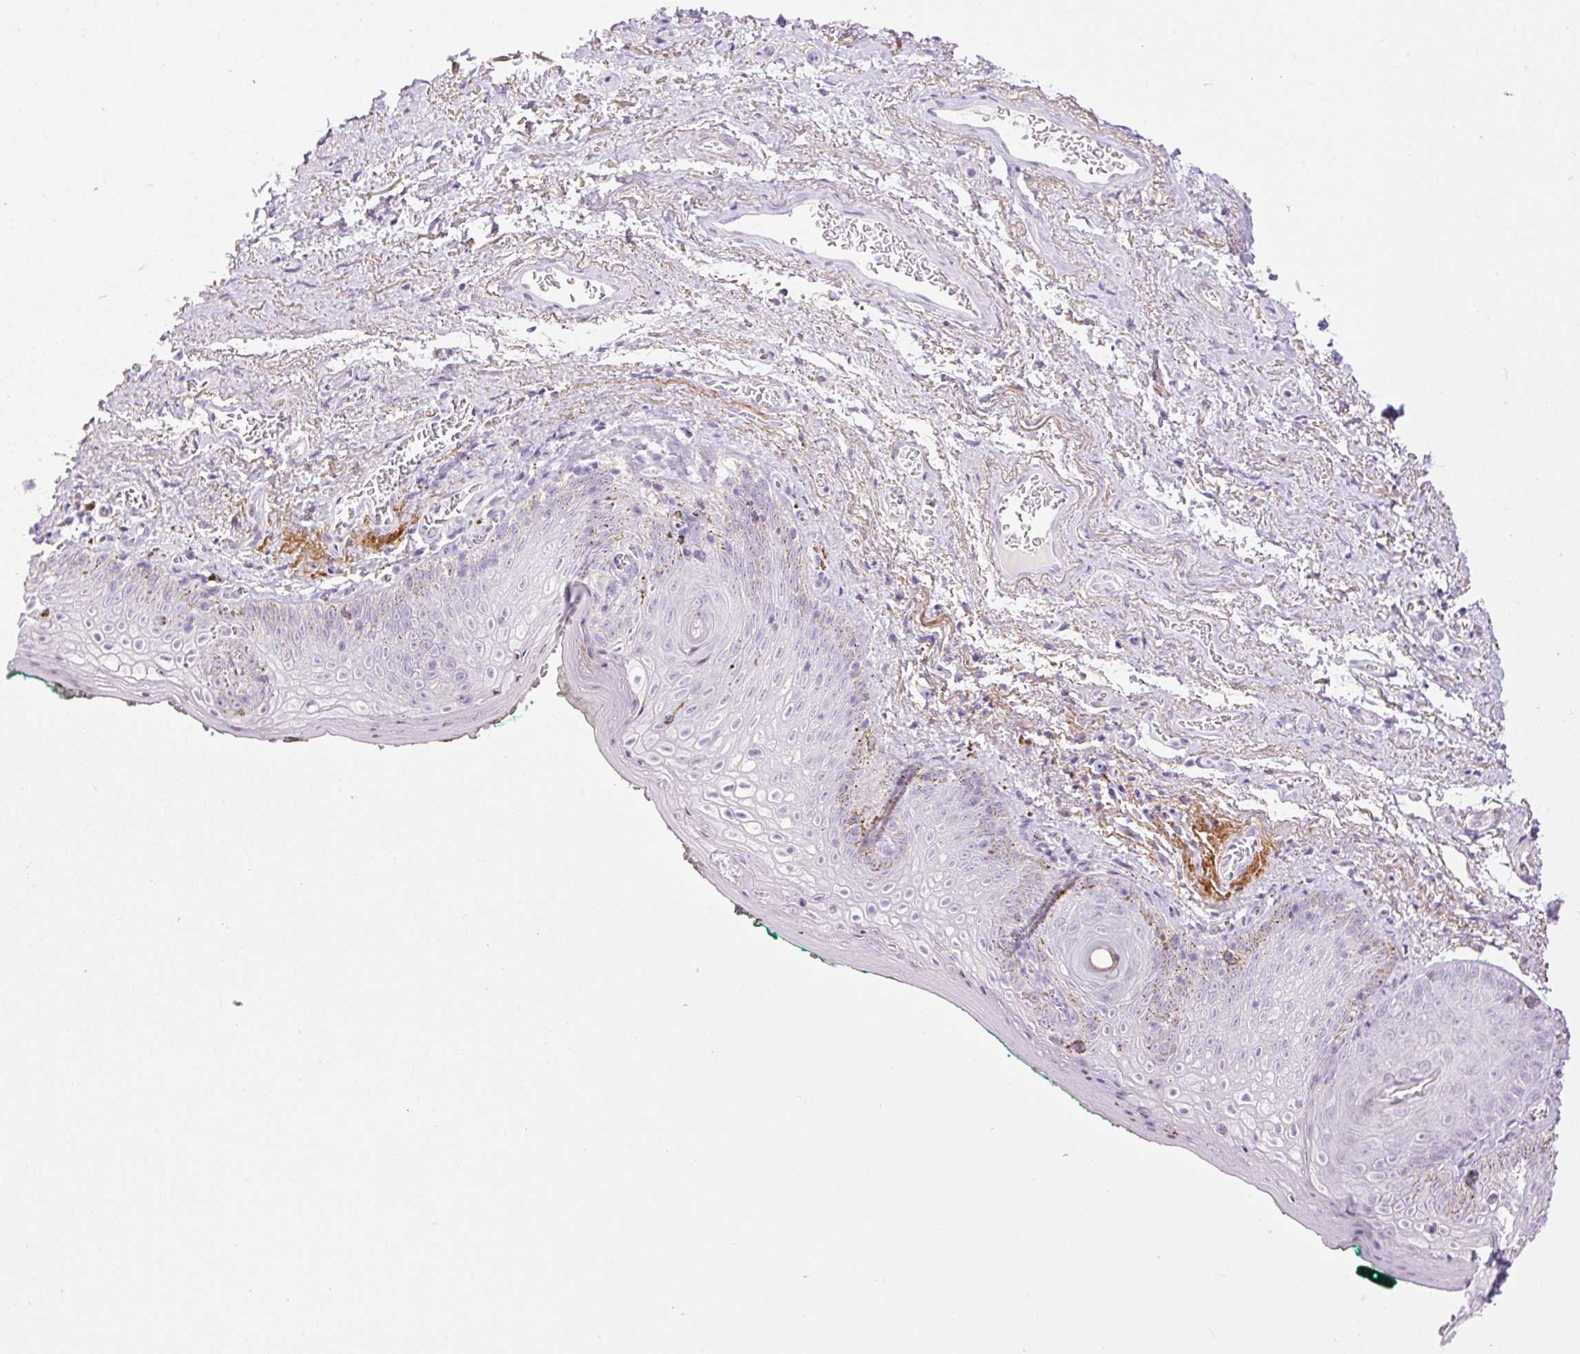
{"staining": {"intensity": "negative", "quantity": "none", "location": "none"}, "tissue": "vagina", "cell_type": "Squamous epithelial cells", "image_type": "normal", "snomed": [{"axis": "morphology", "description": "Normal tissue, NOS"}, {"axis": "topography", "description": "Vulva"}, {"axis": "topography", "description": "Vagina"}, {"axis": "topography", "description": "Peripheral nerve tissue"}], "caption": "High magnification brightfield microscopy of unremarkable vagina stained with DAB (brown) and counterstained with hematoxylin (blue): squamous epithelial cells show no significant expression. (DAB (3,3'-diaminobenzidine) IHC with hematoxylin counter stain).", "gene": "SP140L", "patient": {"sex": "female", "age": 66}}